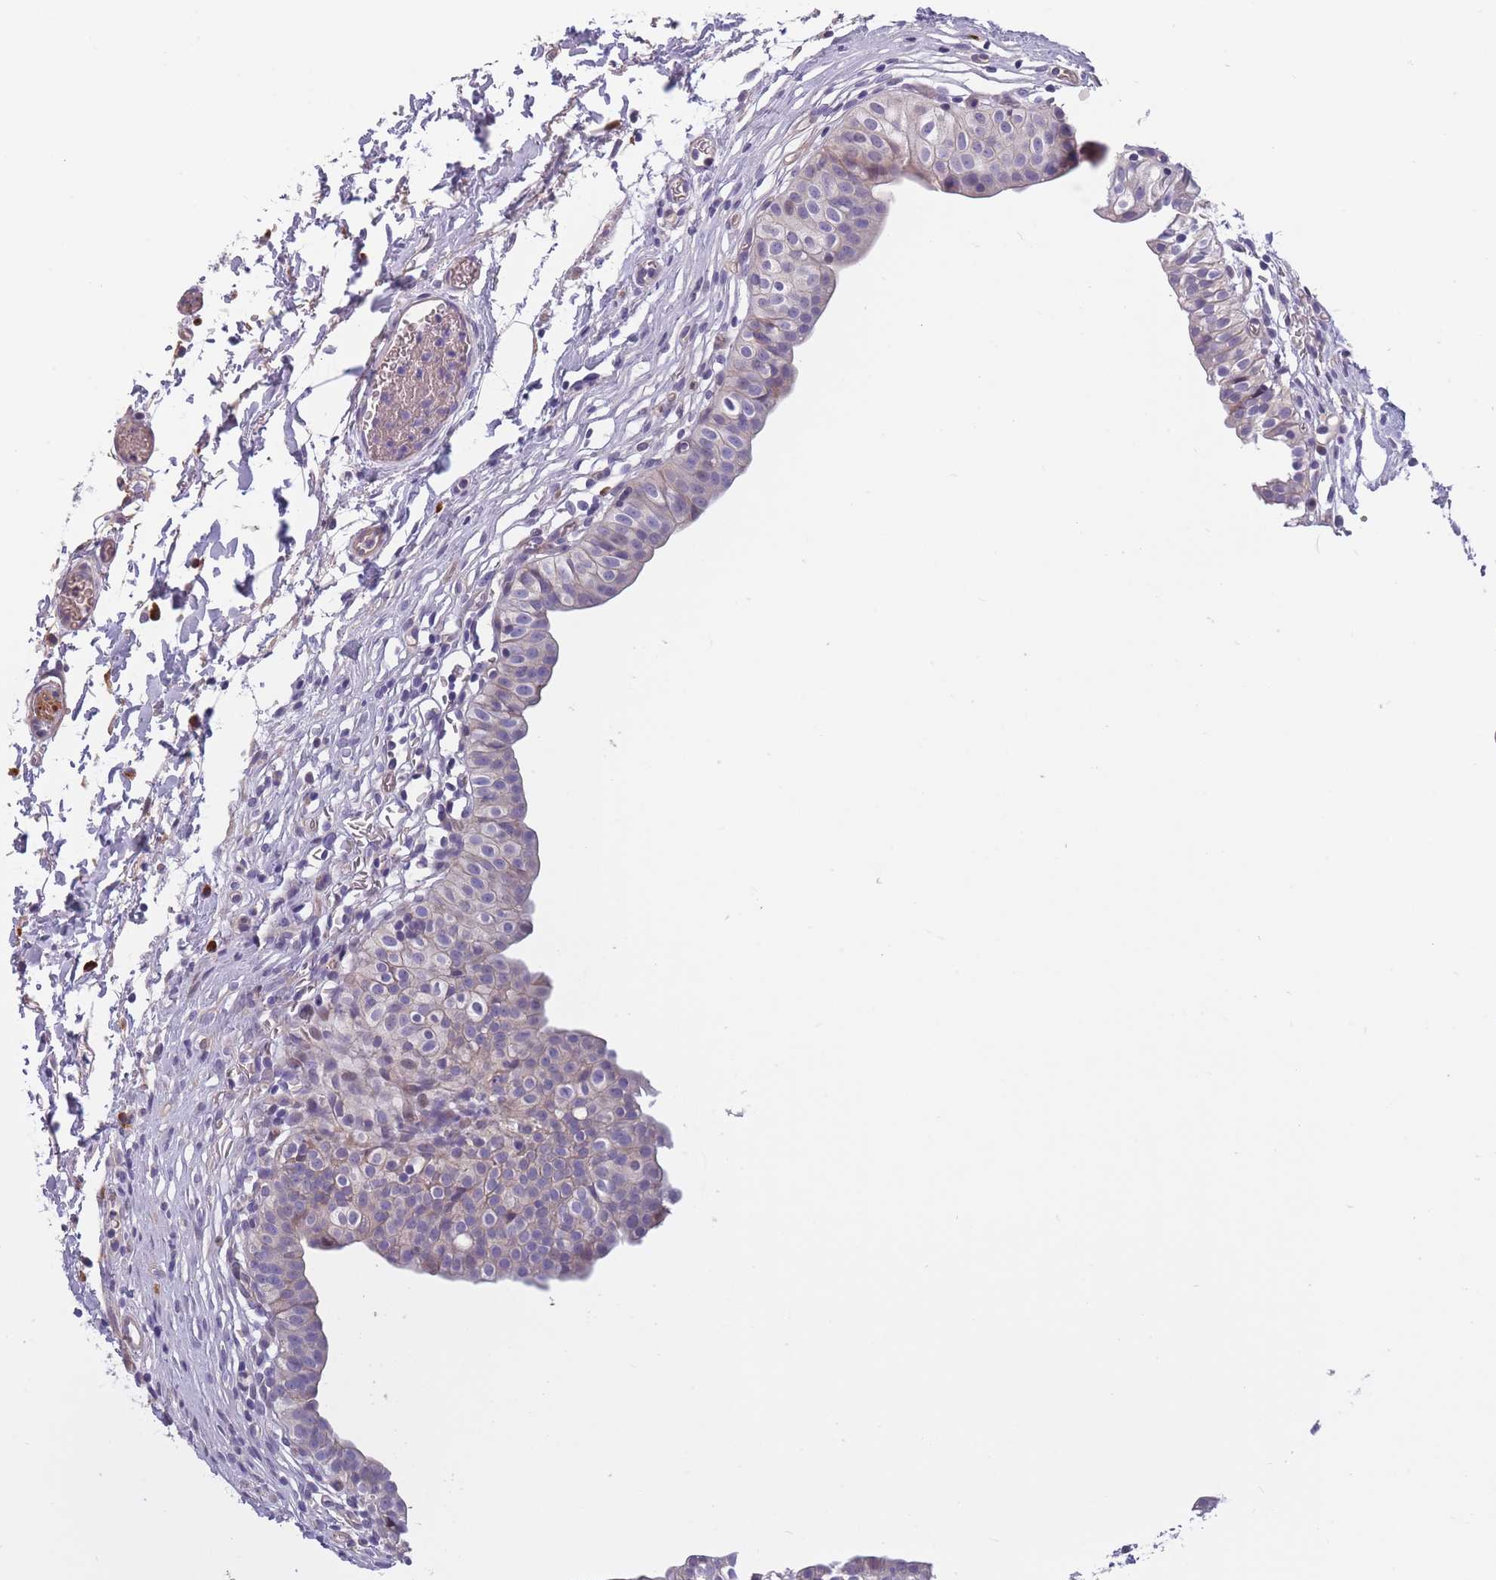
{"staining": {"intensity": "moderate", "quantity": "25%-75%", "location": "cytoplasmic/membranous"}, "tissue": "urinary bladder", "cell_type": "Urothelial cells", "image_type": "normal", "snomed": [{"axis": "morphology", "description": "Normal tissue, NOS"}, {"axis": "topography", "description": "Urinary bladder"}, {"axis": "topography", "description": "Peripheral nerve tissue"}], "caption": "Urothelial cells display moderate cytoplasmic/membranous staining in about 25%-75% of cells in unremarkable urinary bladder. Immunohistochemistry stains the protein in brown and the nuclei are stained blue.", "gene": "FAM83F", "patient": {"sex": "male", "age": 55}}